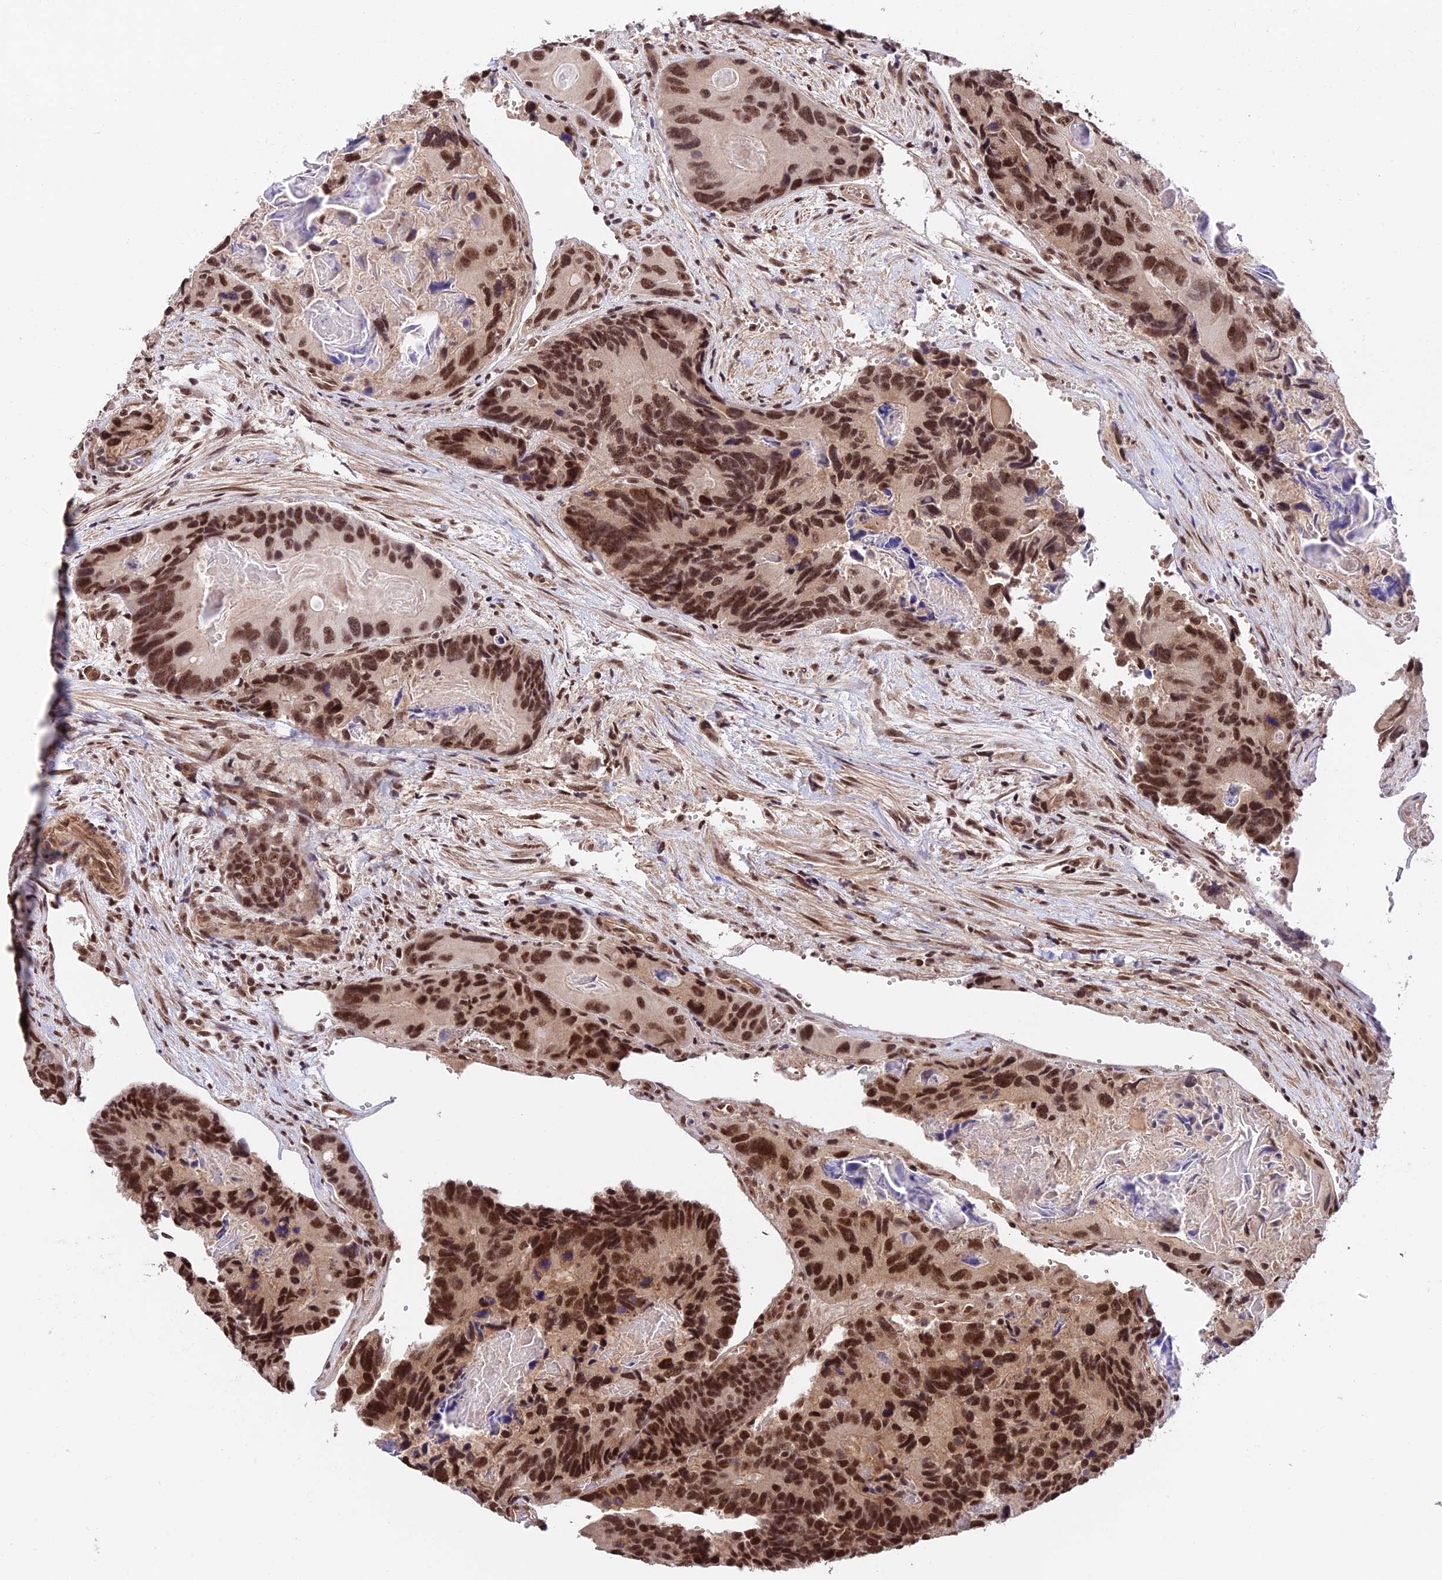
{"staining": {"intensity": "strong", "quantity": ">75%", "location": "nuclear"}, "tissue": "colorectal cancer", "cell_type": "Tumor cells", "image_type": "cancer", "snomed": [{"axis": "morphology", "description": "Adenocarcinoma, NOS"}, {"axis": "topography", "description": "Colon"}], "caption": "Colorectal adenocarcinoma tissue reveals strong nuclear staining in about >75% of tumor cells (DAB IHC with brightfield microscopy, high magnification).", "gene": "RBM42", "patient": {"sex": "male", "age": 84}}